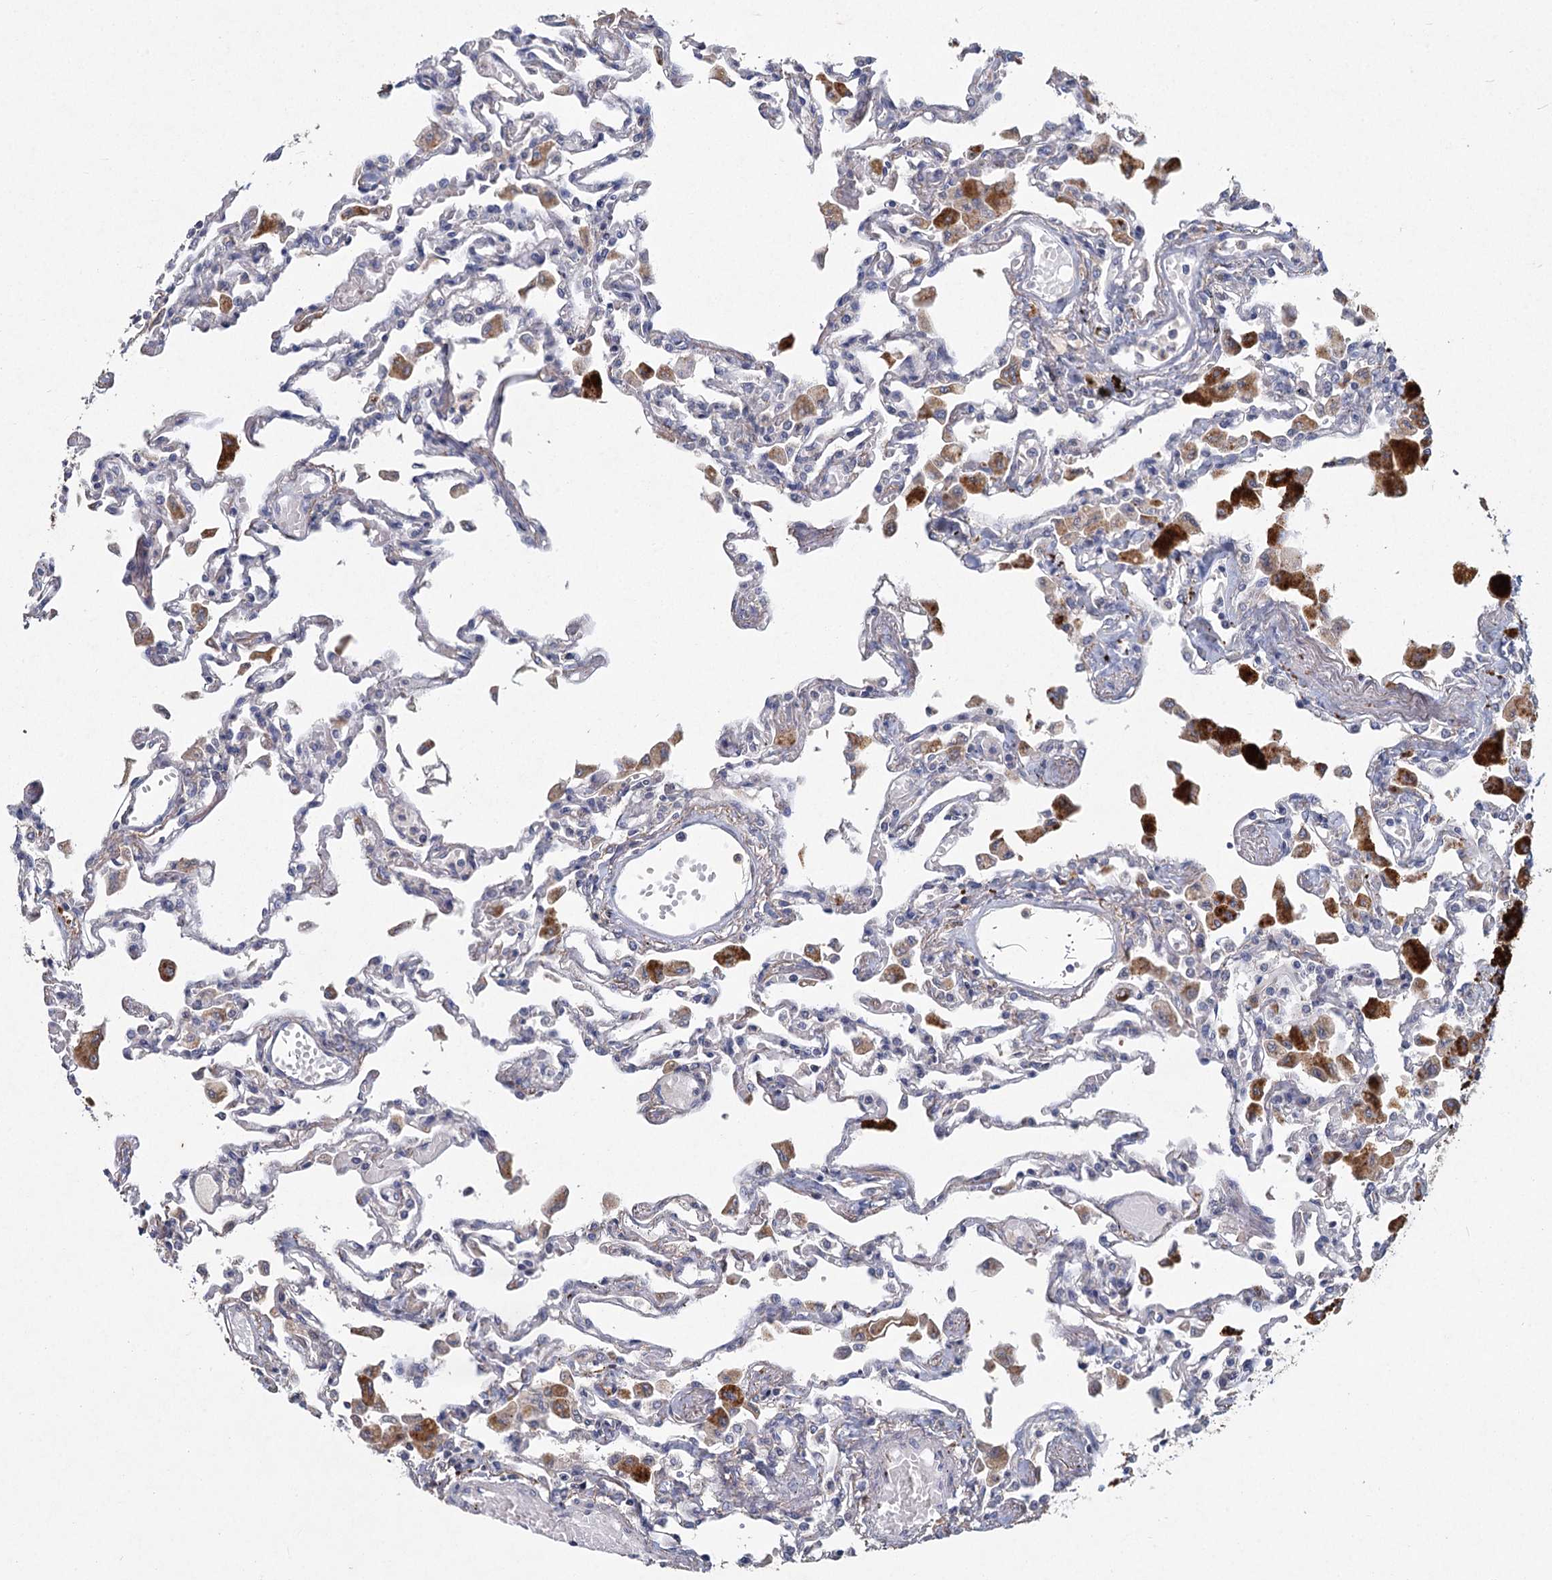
{"staining": {"intensity": "negative", "quantity": "none", "location": "none"}, "tissue": "lung", "cell_type": "Alveolar cells", "image_type": "normal", "snomed": [{"axis": "morphology", "description": "Normal tissue, NOS"}, {"axis": "topography", "description": "Bronchus"}, {"axis": "topography", "description": "Lung"}], "caption": "Protein analysis of unremarkable lung reveals no significant staining in alveolar cells.", "gene": "HES2", "patient": {"sex": "female", "age": 49}}